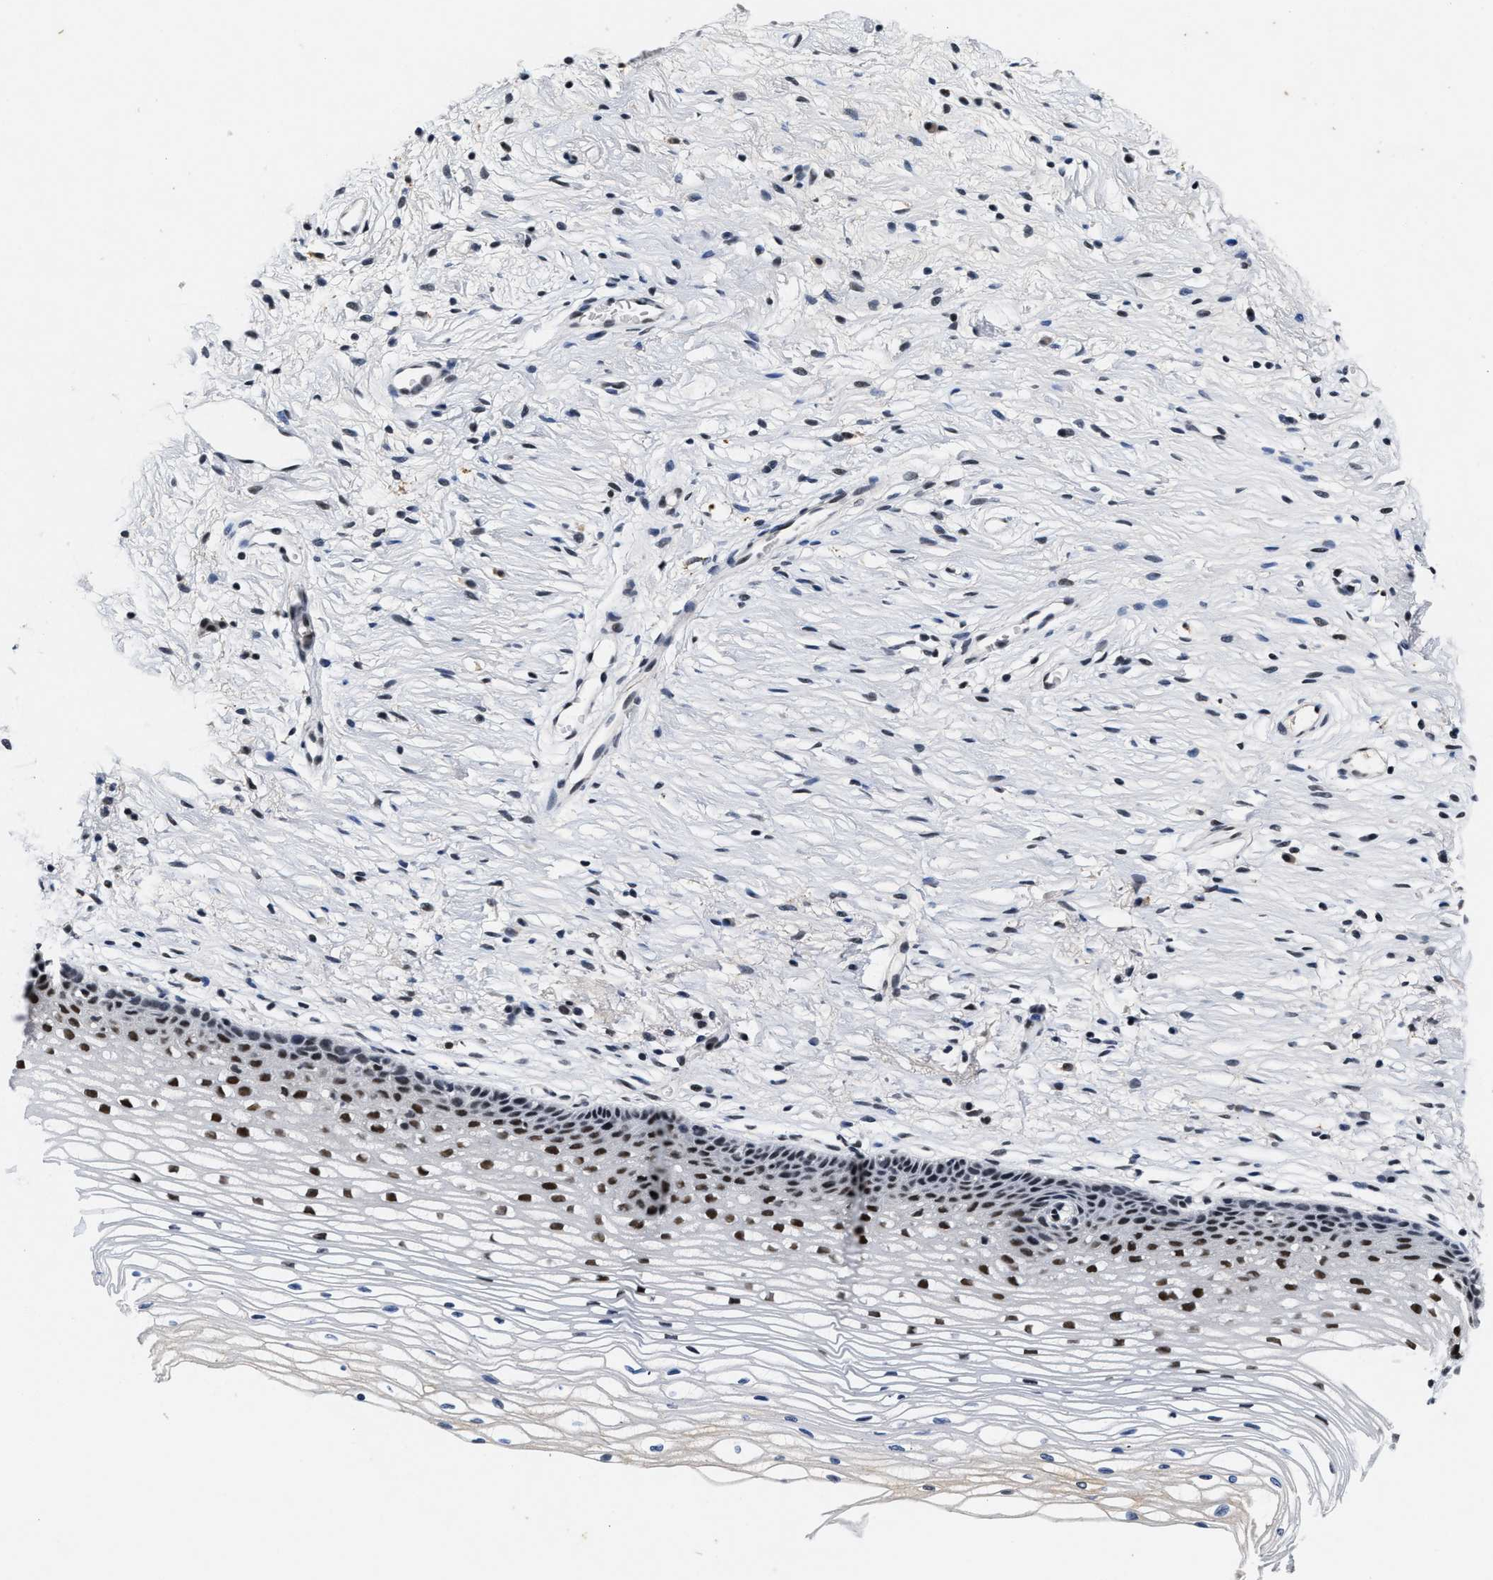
{"staining": {"intensity": "weak", "quantity": ">75%", "location": "nuclear"}, "tissue": "cervix", "cell_type": "Glandular cells", "image_type": "normal", "snomed": [{"axis": "morphology", "description": "Normal tissue, NOS"}, {"axis": "topography", "description": "Cervix"}], "caption": "Protein staining exhibits weak nuclear expression in approximately >75% of glandular cells in unremarkable cervix. (DAB IHC, brown staining for protein, blue staining for nuclei).", "gene": "INIP", "patient": {"sex": "female", "age": 77}}